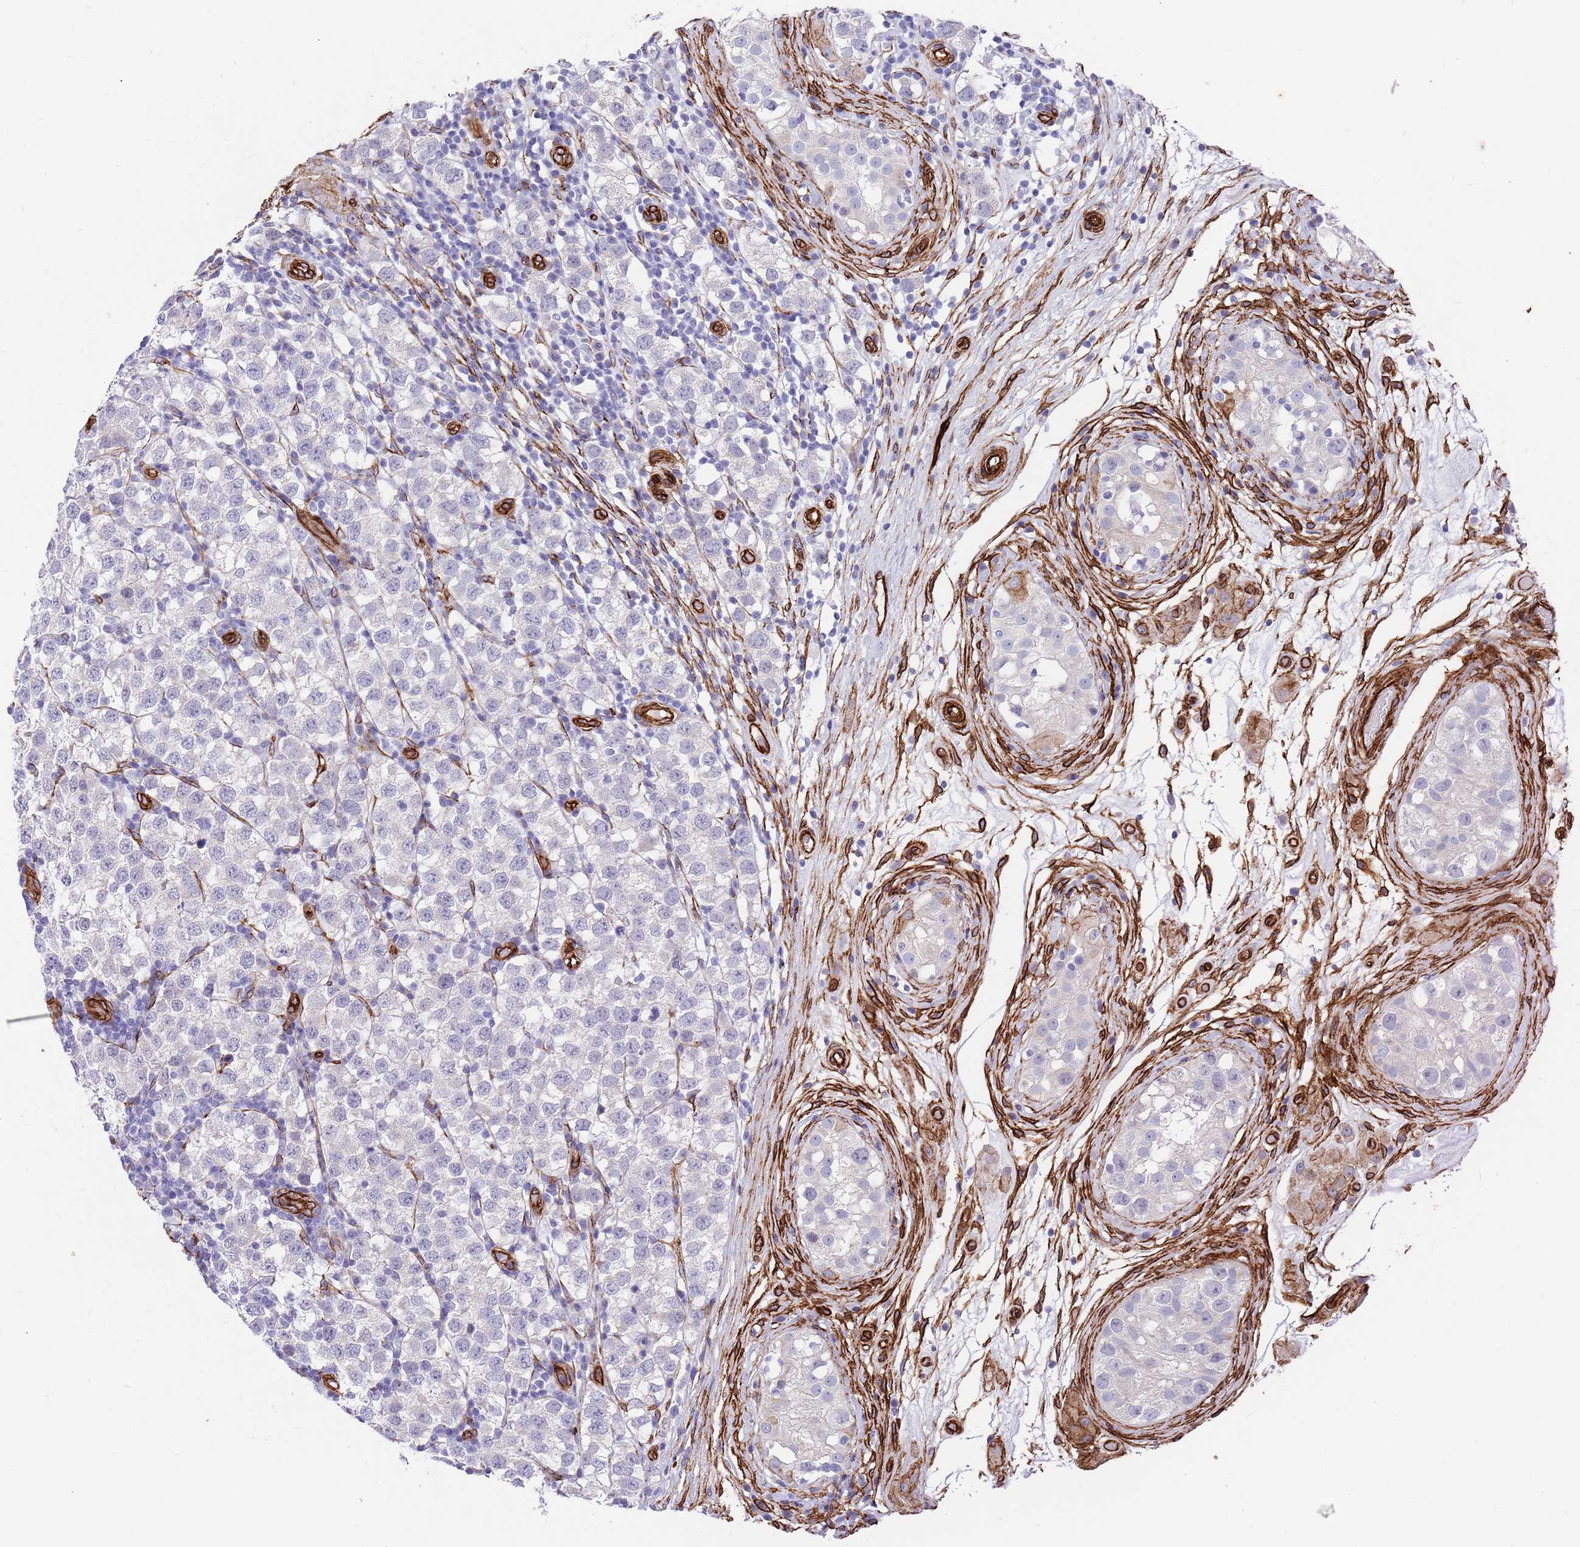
{"staining": {"intensity": "negative", "quantity": "none", "location": "none"}, "tissue": "testis cancer", "cell_type": "Tumor cells", "image_type": "cancer", "snomed": [{"axis": "morphology", "description": "Seminoma, NOS"}, {"axis": "topography", "description": "Testis"}], "caption": "Immunohistochemistry histopathology image of neoplastic tissue: human testis cancer stained with DAB reveals no significant protein expression in tumor cells.", "gene": "CAV2", "patient": {"sex": "male", "age": 34}}